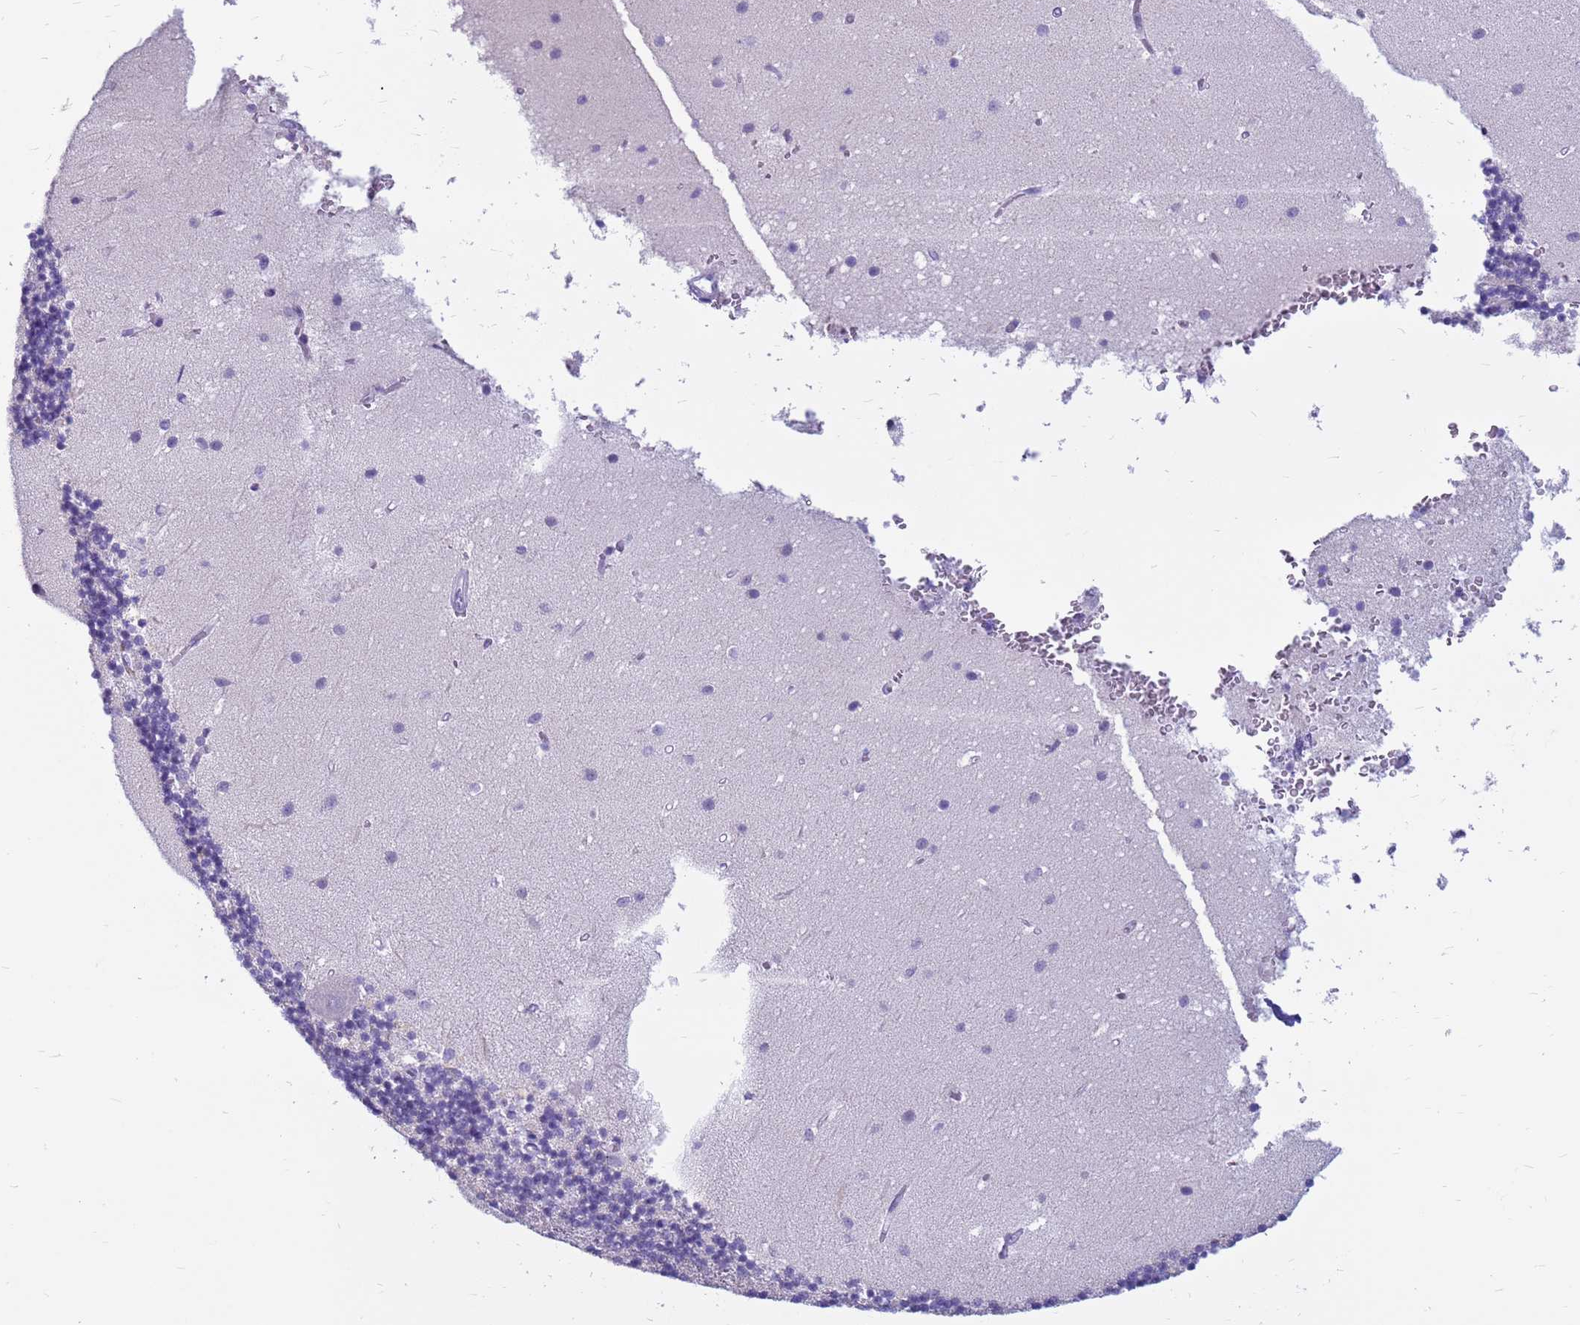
{"staining": {"intensity": "negative", "quantity": "none", "location": "none"}, "tissue": "cerebellum", "cell_type": "Cells in granular layer", "image_type": "normal", "snomed": [{"axis": "morphology", "description": "Normal tissue, NOS"}, {"axis": "topography", "description": "Cerebellum"}], "caption": "High power microscopy photomicrograph of an immunohistochemistry histopathology image of normal cerebellum, revealing no significant positivity in cells in granular layer.", "gene": "CDK2AP2", "patient": {"sex": "male", "age": 54}}